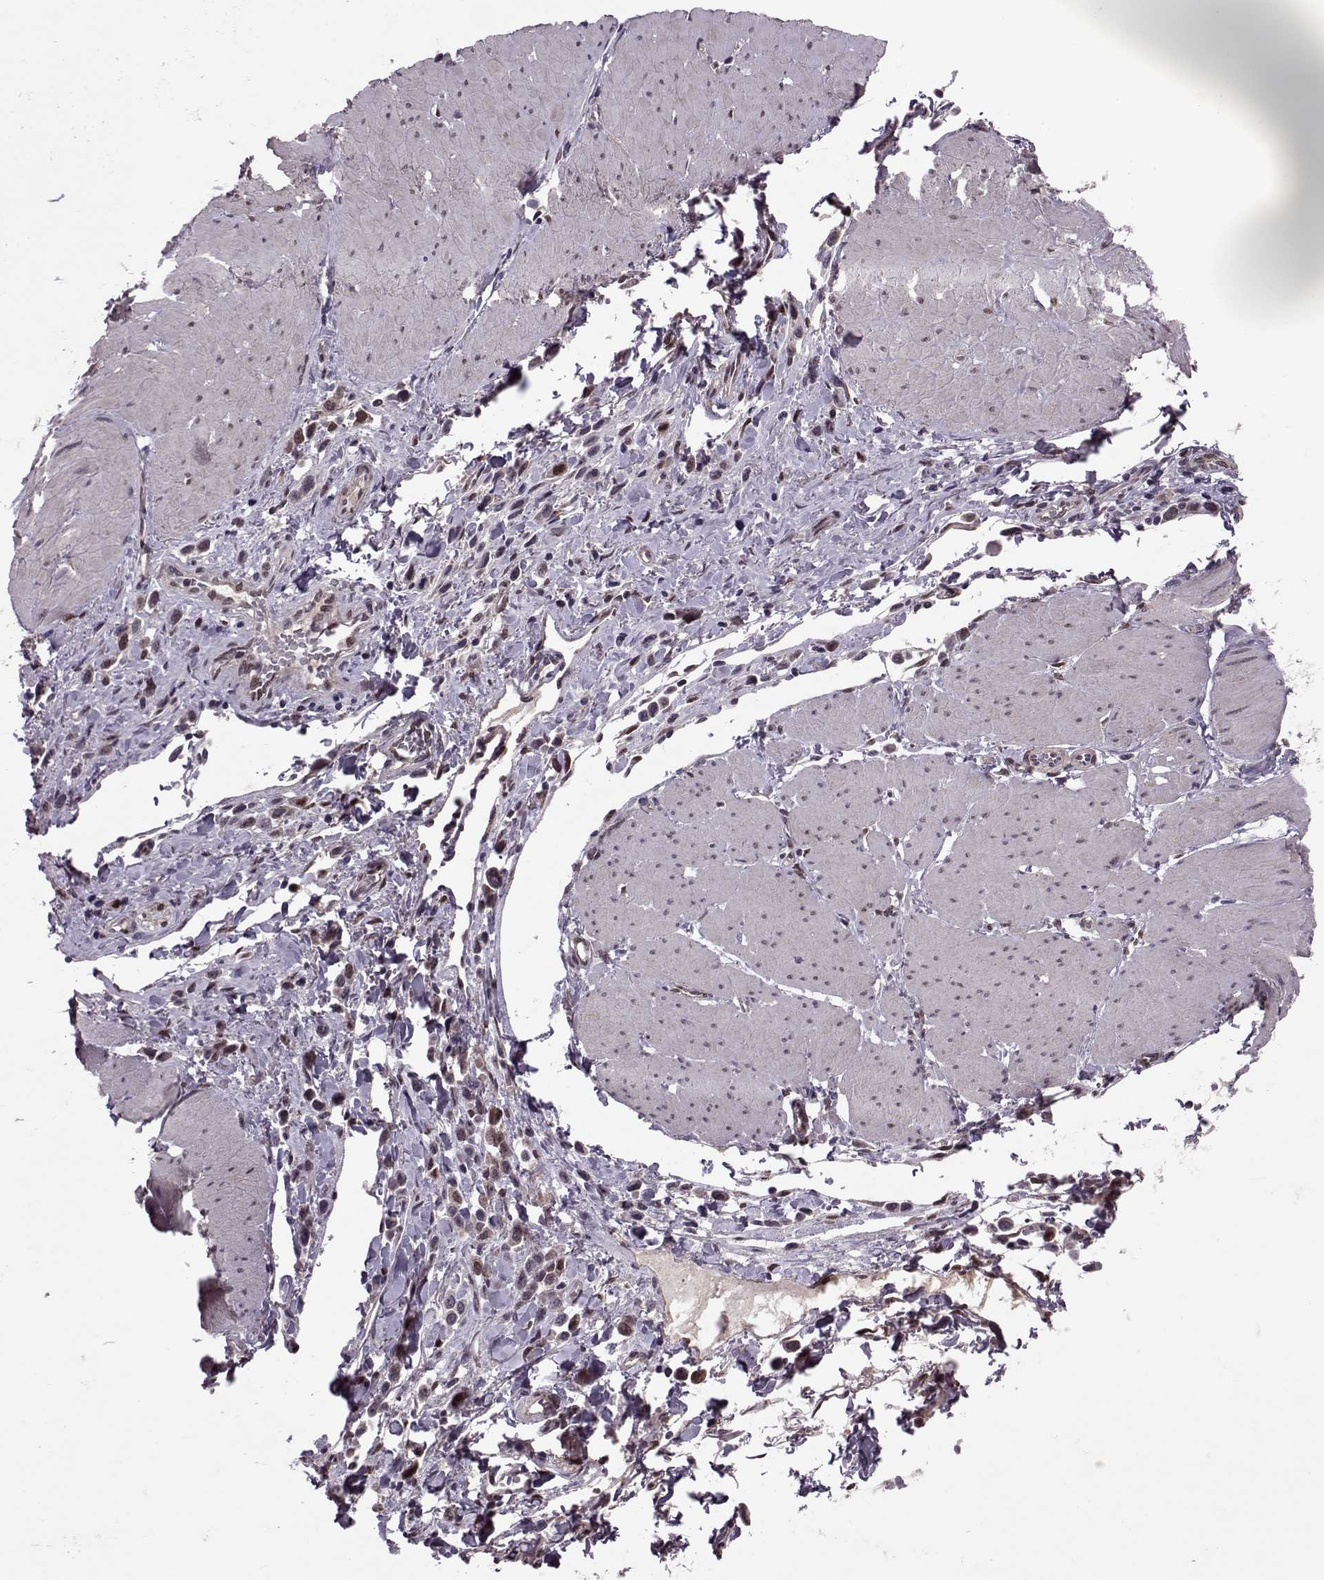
{"staining": {"intensity": "weak", "quantity": "<25%", "location": "nuclear"}, "tissue": "stomach cancer", "cell_type": "Tumor cells", "image_type": "cancer", "snomed": [{"axis": "morphology", "description": "Adenocarcinoma, NOS"}, {"axis": "topography", "description": "Stomach"}], "caption": "This is an immunohistochemistry histopathology image of human adenocarcinoma (stomach). There is no positivity in tumor cells.", "gene": "CDK4", "patient": {"sex": "male", "age": 47}}